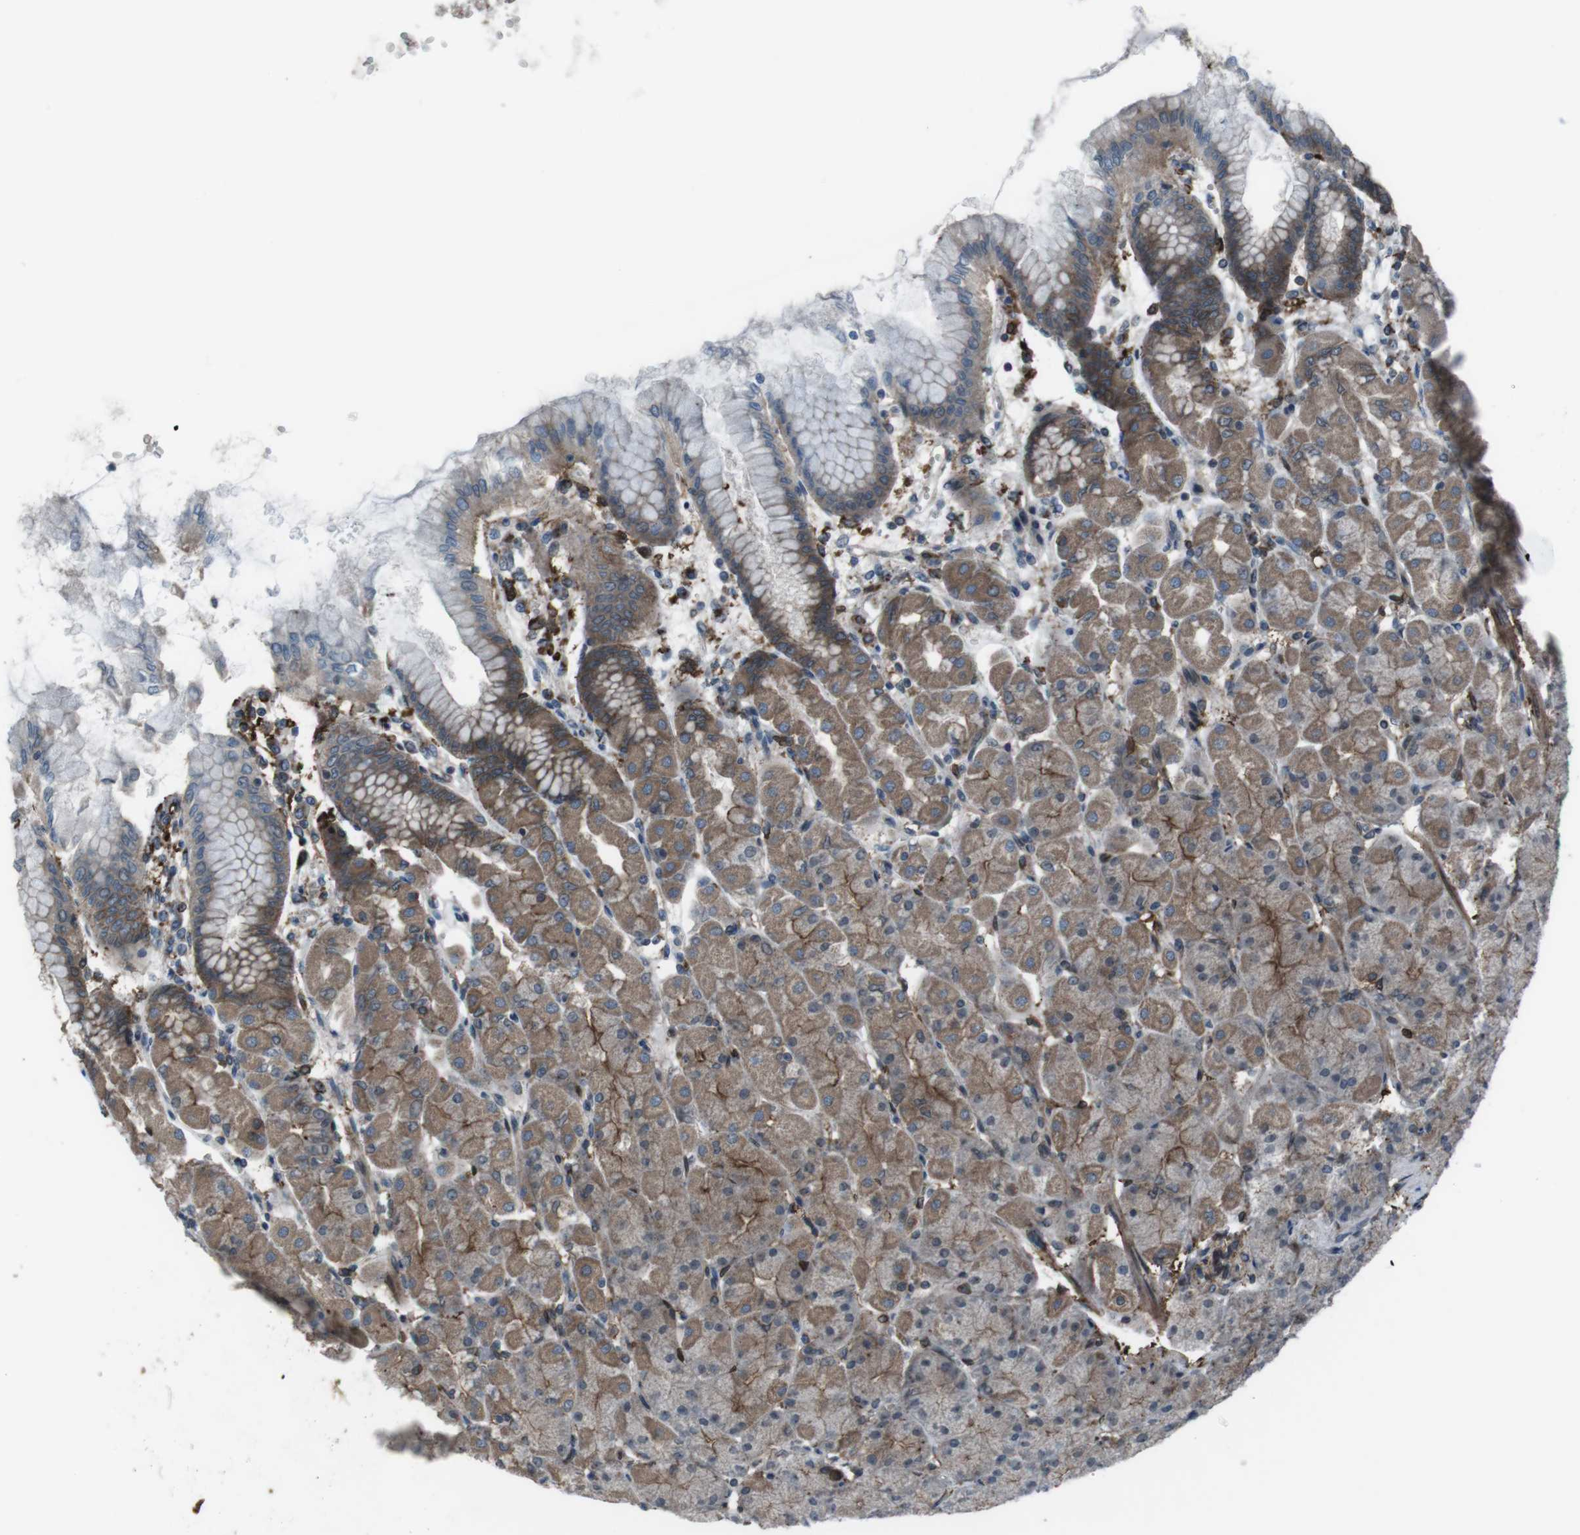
{"staining": {"intensity": "moderate", "quantity": ">75%", "location": "cytoplasmic/membranous"}, "tissue": "stomach", "cell_type": "Glandular cells", "image_type": "normal", "snomed": [{"axis": "morphology", "description": "Normal tissue, NOS"}, {"axis": "topography", "description": "Stomach, upper"}], "caption": "IHC (DAB) staining of normal stomach displays moderate cytoplasmic/membranous protein expression in about >75% of glandular cells.", "gene": "GDF10", "patient": {"sex": "female", "age": 56}}